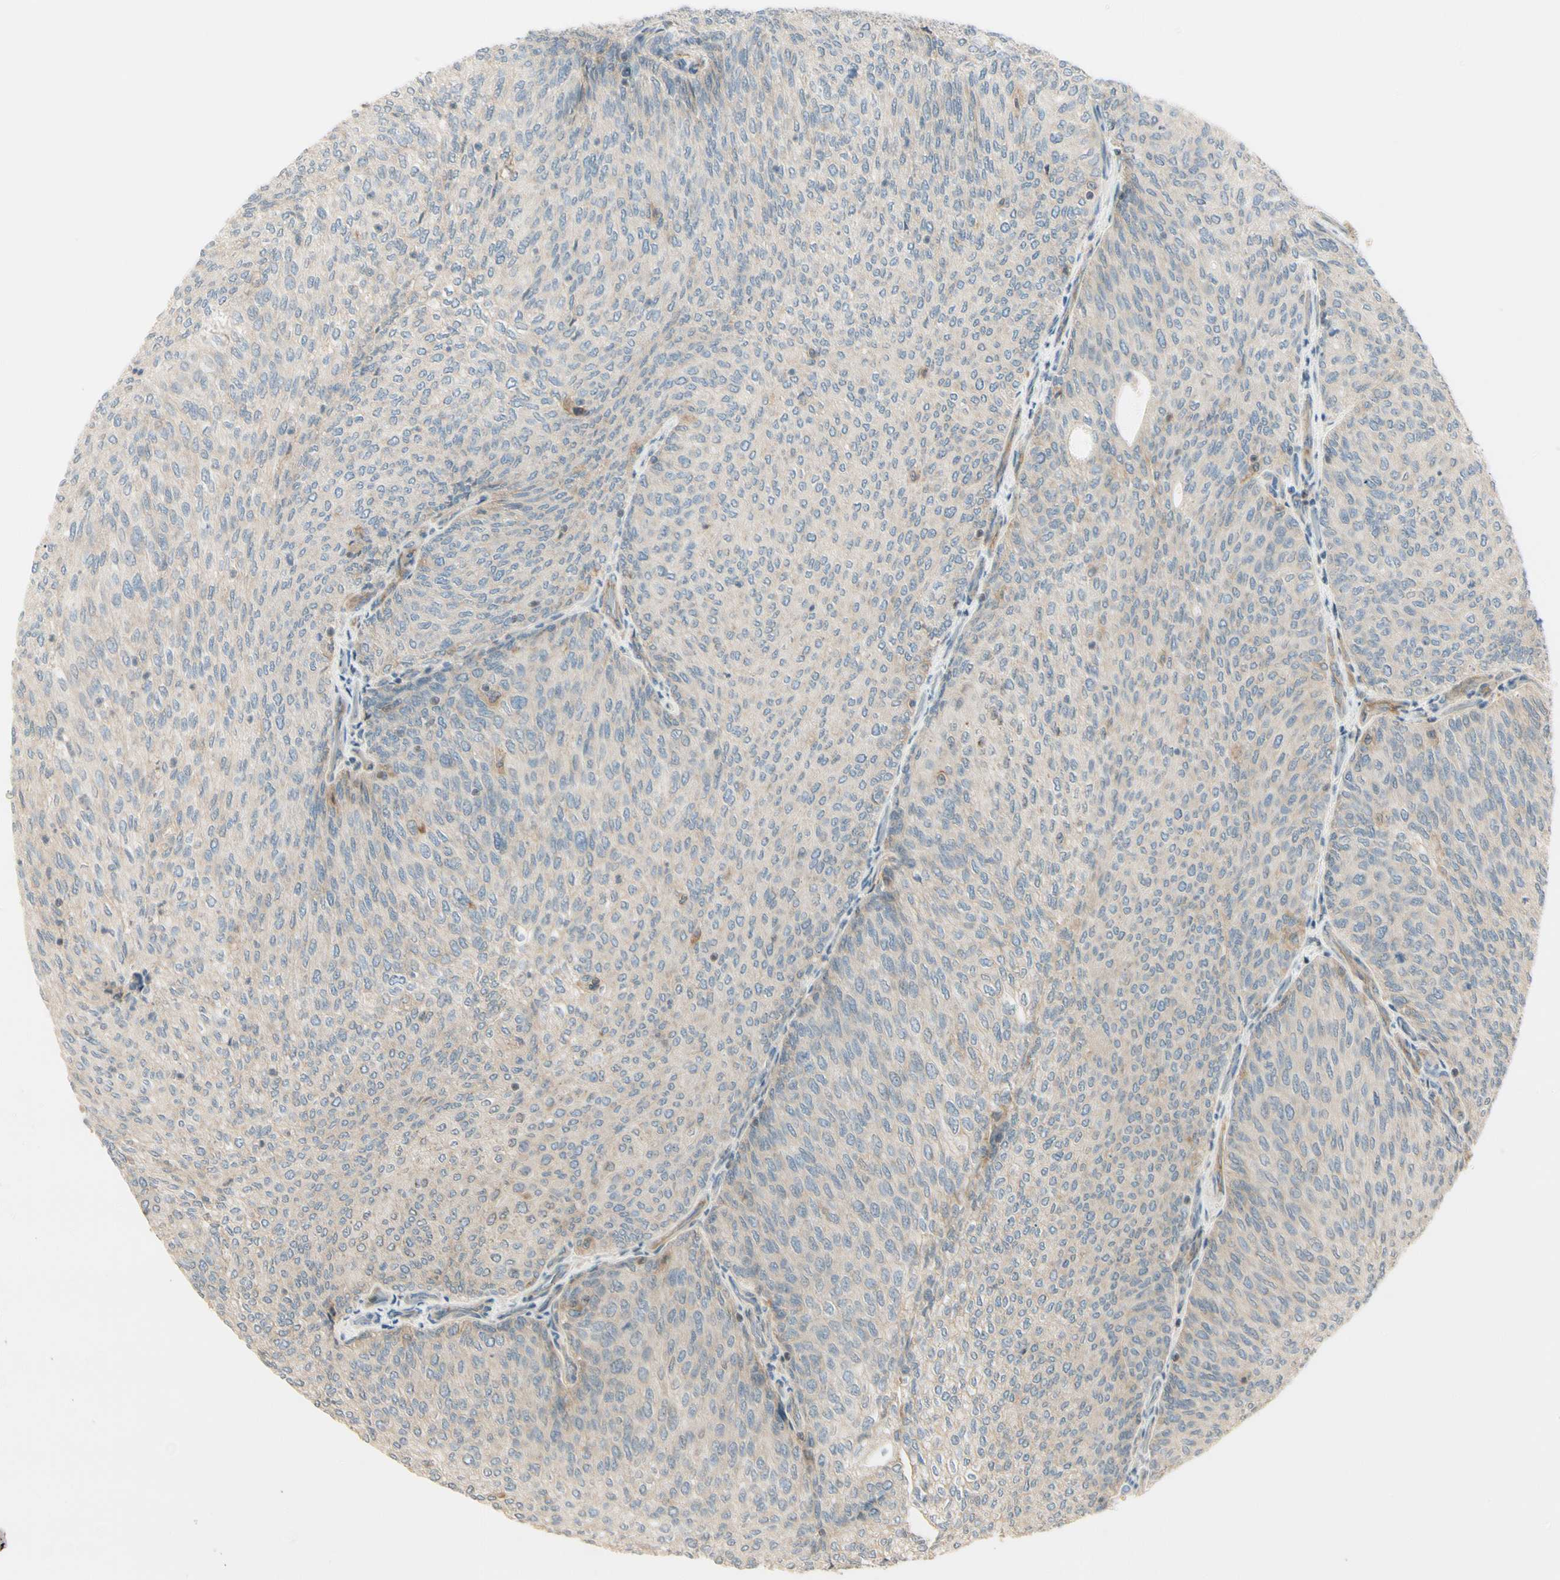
{"staining": {"intensity": "weak", "quantity": ">75%", "location": "cytoplasmic/membranous"}, "tissue": "urothelial cancer", "cell_type": "Tumor cells", "image_type": "cancer", "snomed": [{"axis": "morphology", "description": "Urothelial carcinoma, Low grade"}, {"axis": "topography", "description": "Urinary bladder"}], "caption": "Human urothelial cancer stained with a brown dye displays weak cytoplasmic/membranous positive staining in approximately >75% of tumor cells.", "gene": "NFYA", "patient": {"sex": "female", "age": 79}}